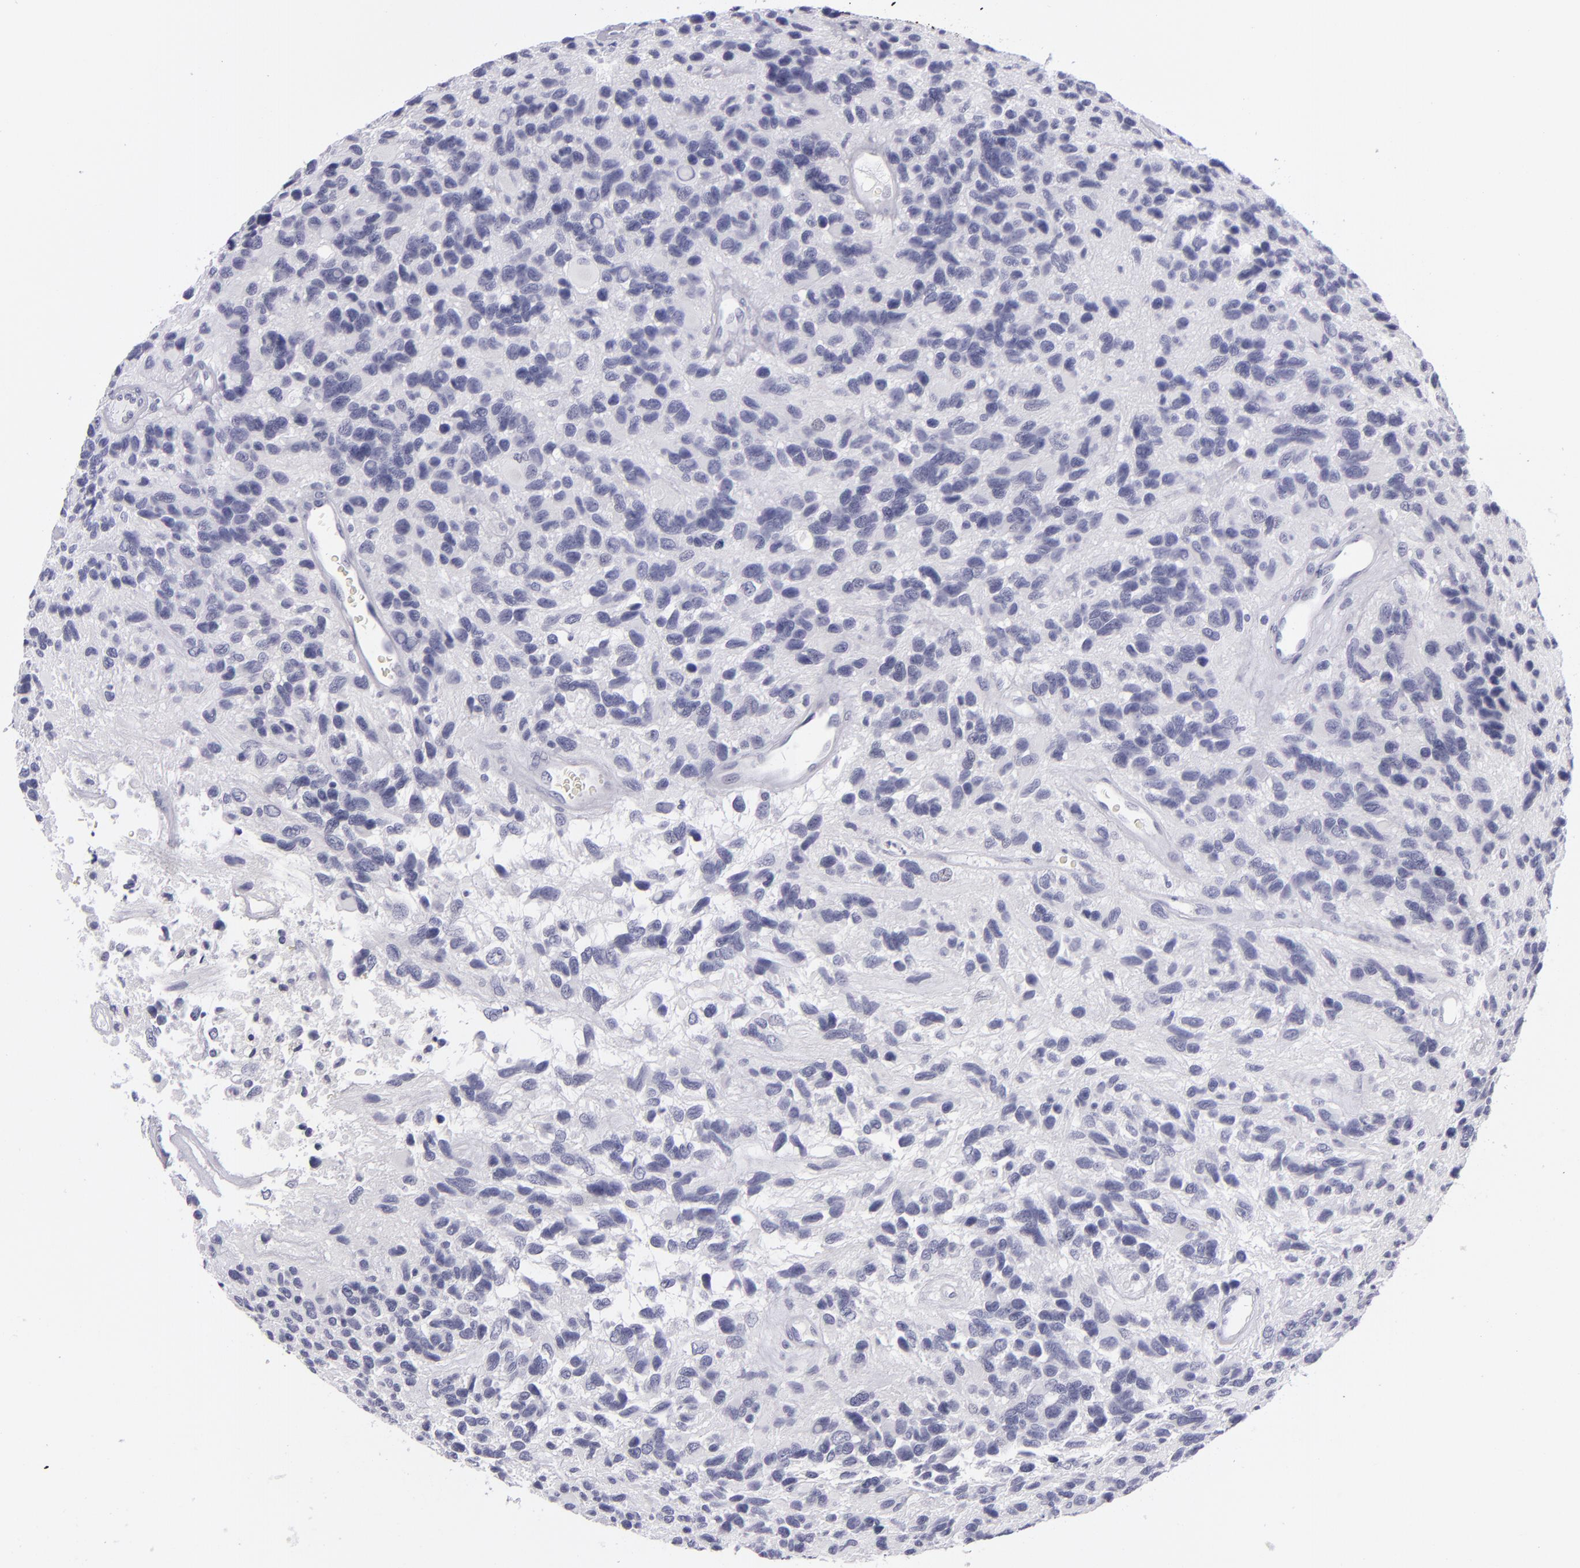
{"staining": {"intensity": "negative", "quantity": "none", "location": "none"}, "tissue": "glioma", "cell_type": "Tumor cells", "image_type": "cancer", "snomed": [{"axis": "morphology", "description": "Glioma, malignant, High grade"}, {"axis": "topography", "description": "Brain"}], "caption": "IHC of malignant high-grade glioma displays no staining in tumor cells. (DAB (3,3'-diaminobenzidine) IHC, high magnification).", "gene": "VIL1", "patient": {"sex": "male", "age": 77}}